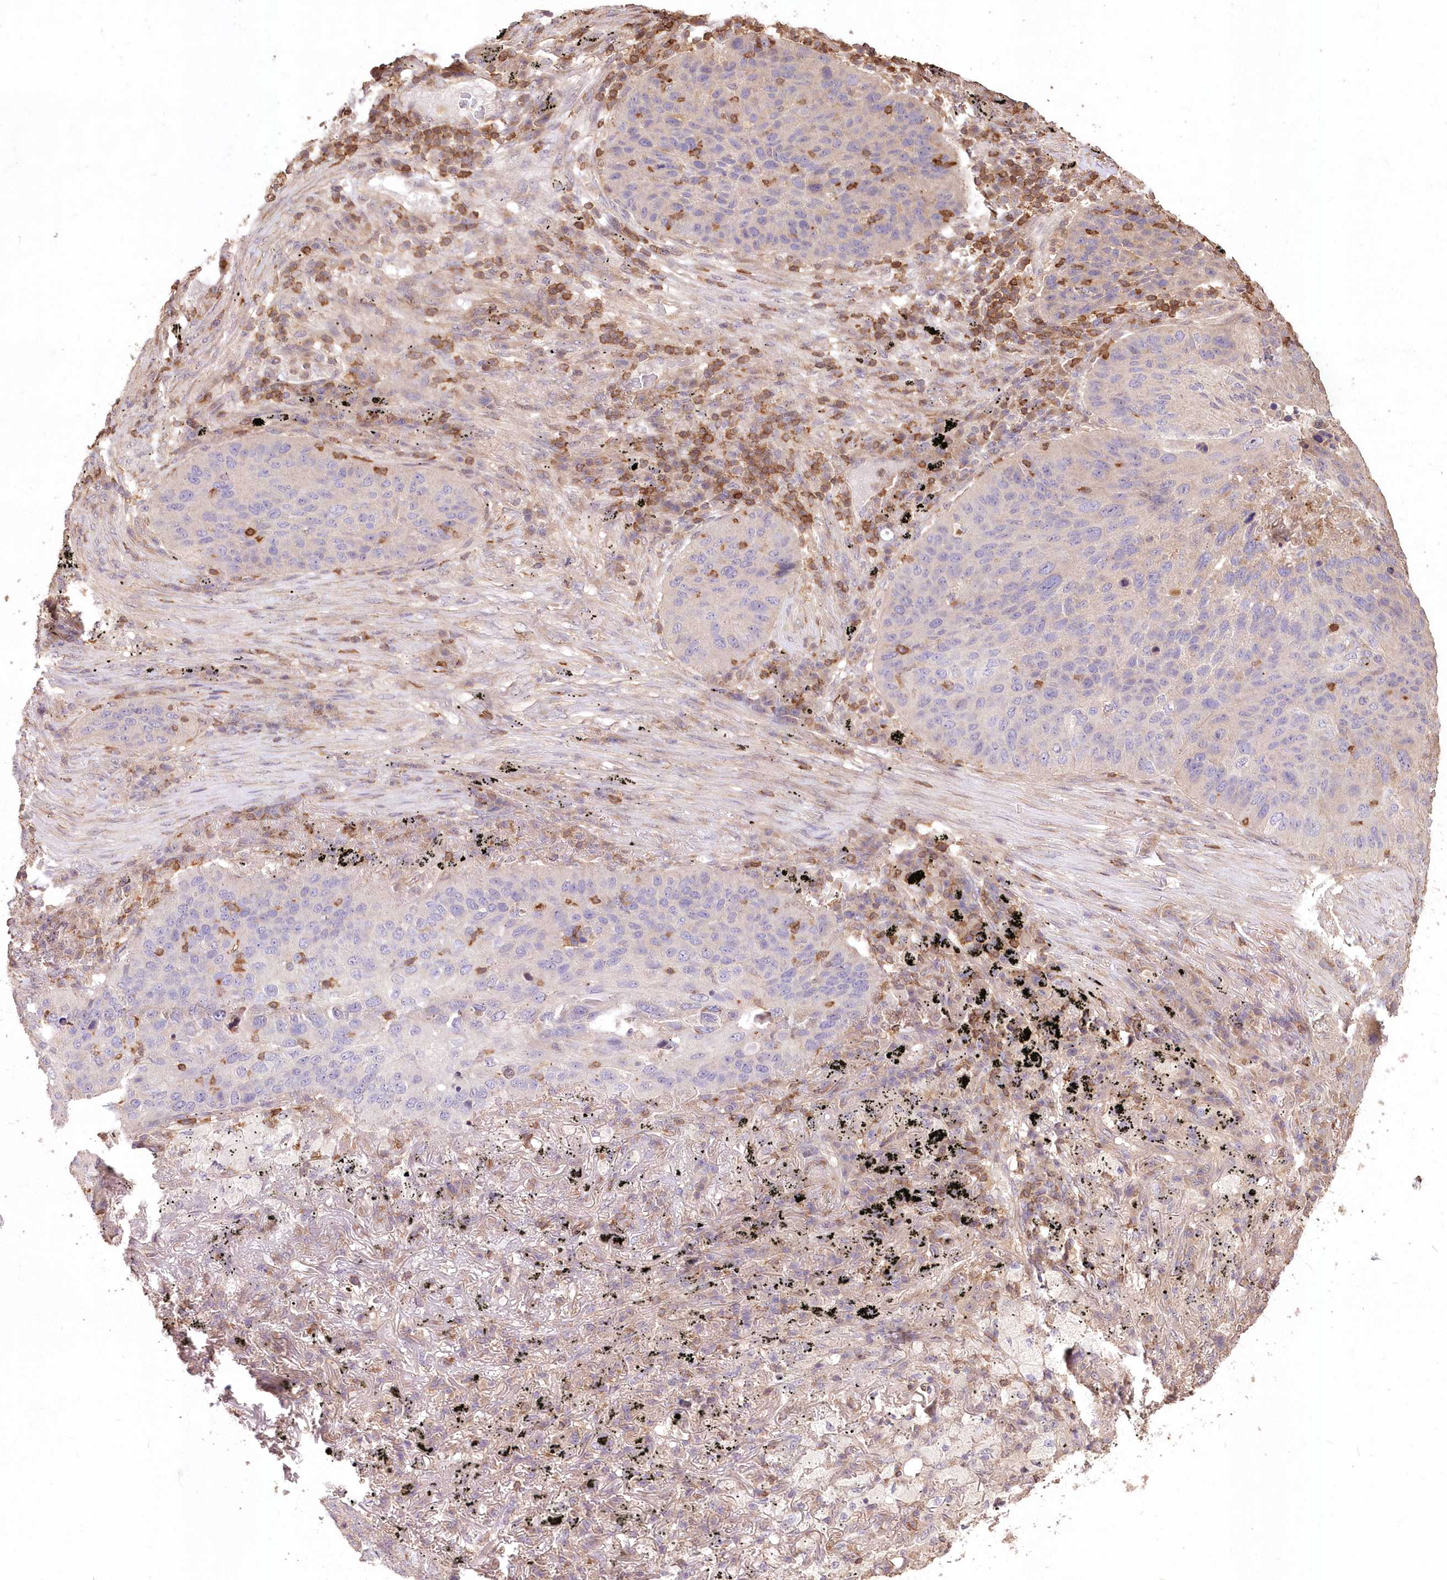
{"staining": {"intensity": "negative", "quantity": "none", "location": "none"}, "tissue": "lung cancer", "cell_type": "Tumor cells", "image_type": "cancer", "snomed": [{"axis": "morphology", "description": "Squamous cell carcinoma, NOS"}, {"axis": "topography", "description": "Lung"}], "caption": "High magnification brightfield microscopy of lung cancer stained with DAB (brown) and counterstained with hematoxylin (blue): tumor cells show no significant staining.", "gene": "STK17B", "patient": {"sex": "female", "age": 63}}